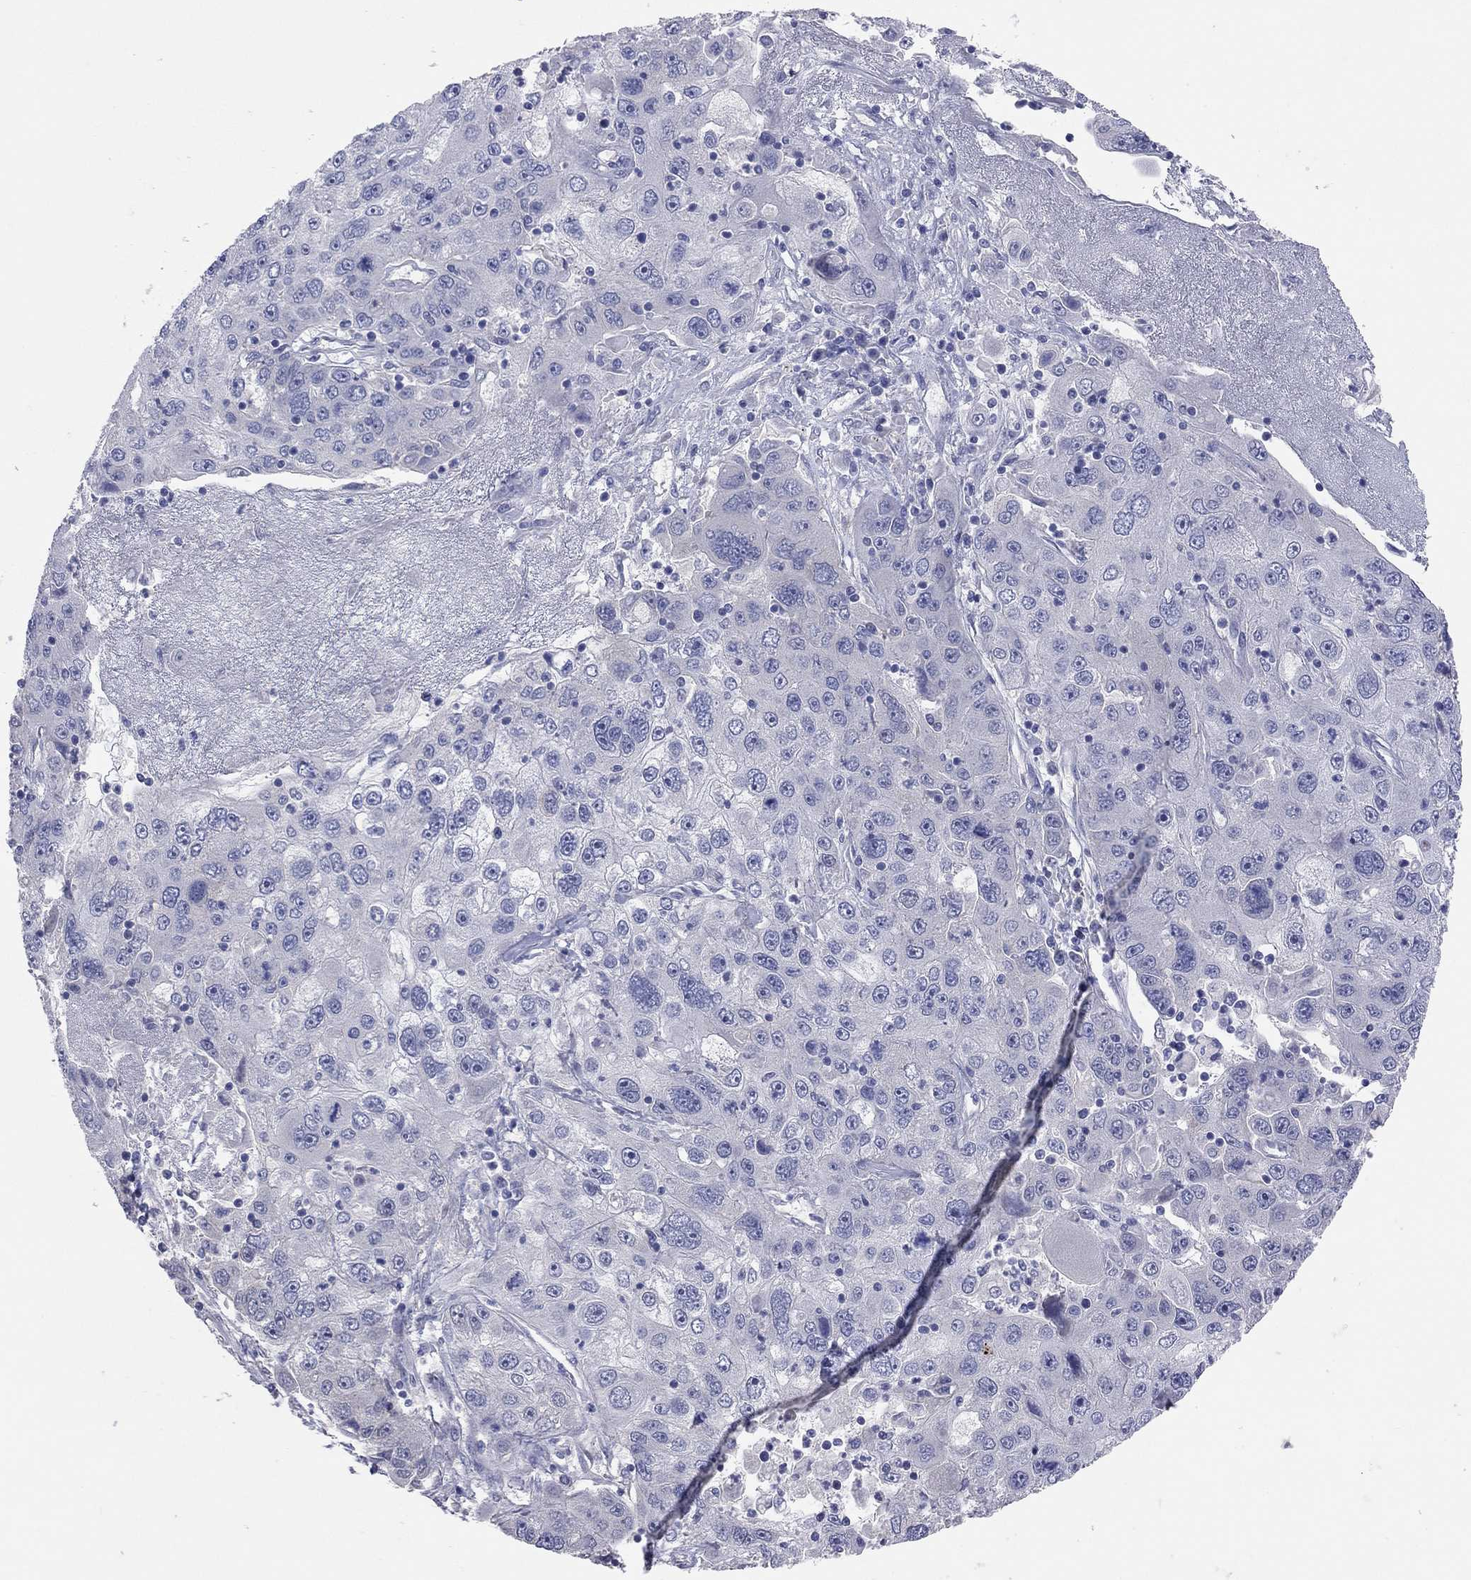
{"staining": {"intensity": "negative", "quantity": "none", "location": "none"}, "tissue": "stomach cancer", "cell_type": "Tumor cells", "image_type": "cancer", "snomed": [{"axis": "morphology", "description": "Adenocarcinoma, NOS"}, {"axis": "topography", "description": "Stomach"}], "caption": "A high-resolution histopathology image shows immunohistochemistry staining of stomach adenocarcinoma, which reveals no significant staining in tumor cells.", "gene": "KCNB1", "patient": {"sex": "male", "age": 56}}